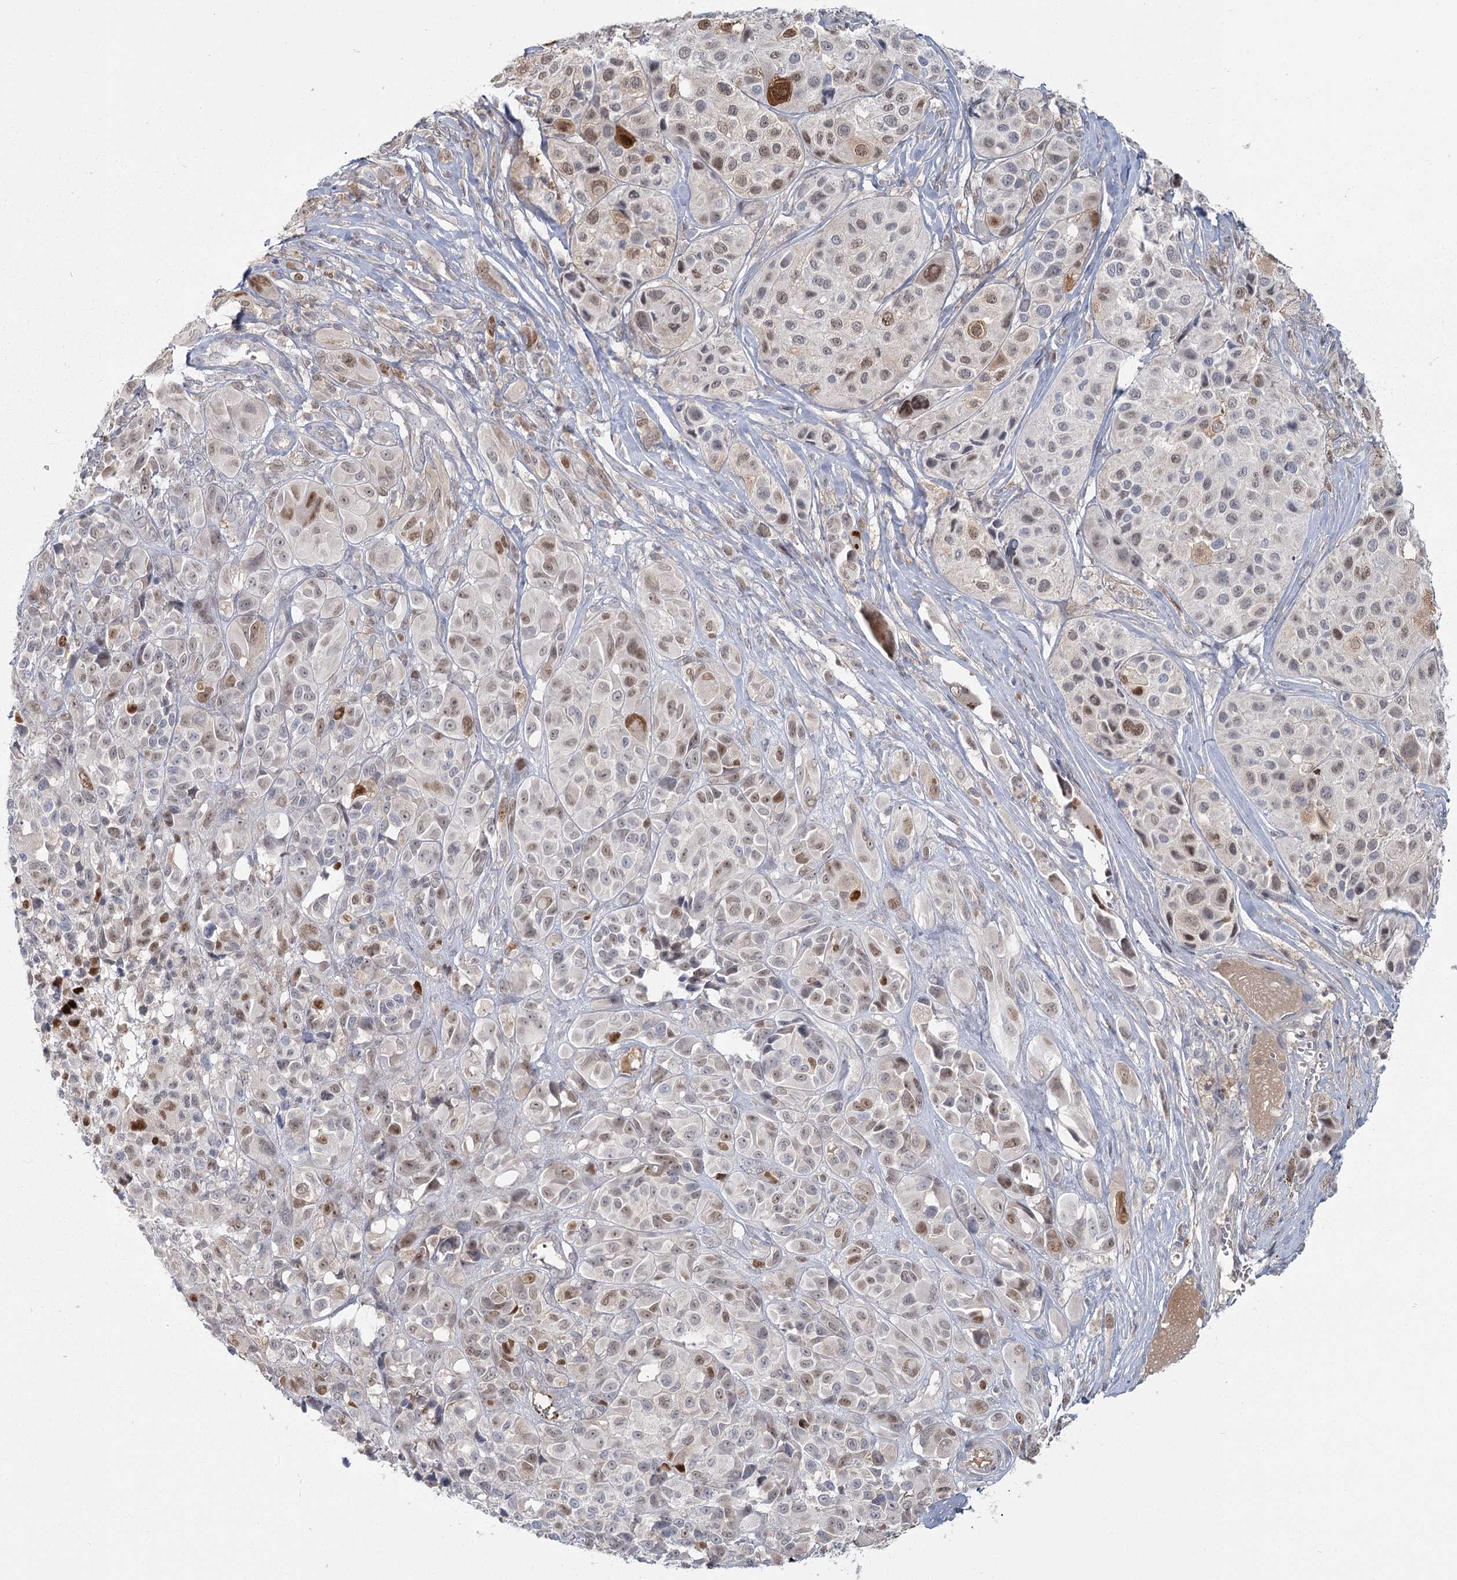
{"staining": {"intensity": "strong", "quantity": "25%-75%", "location": "cytoplasmic/membranous,nuclear"}, "tissue": "melanoma", "cell_type": "Tumor cells", "image_type": "cancer", "snomed": [{"axis": "morphology", "description": "Malignant melanoma, NOS"}, {"axis": "topography", "description": "Skin of trunk"}], "caption": "Protein staining demonstrates strong cytoplasmic/membranous and nuclear staining in approximately 25%-75% of tumor cells in melanoma.", "gene": "USP11", "patient": {"sex": "male", "age": 71}}